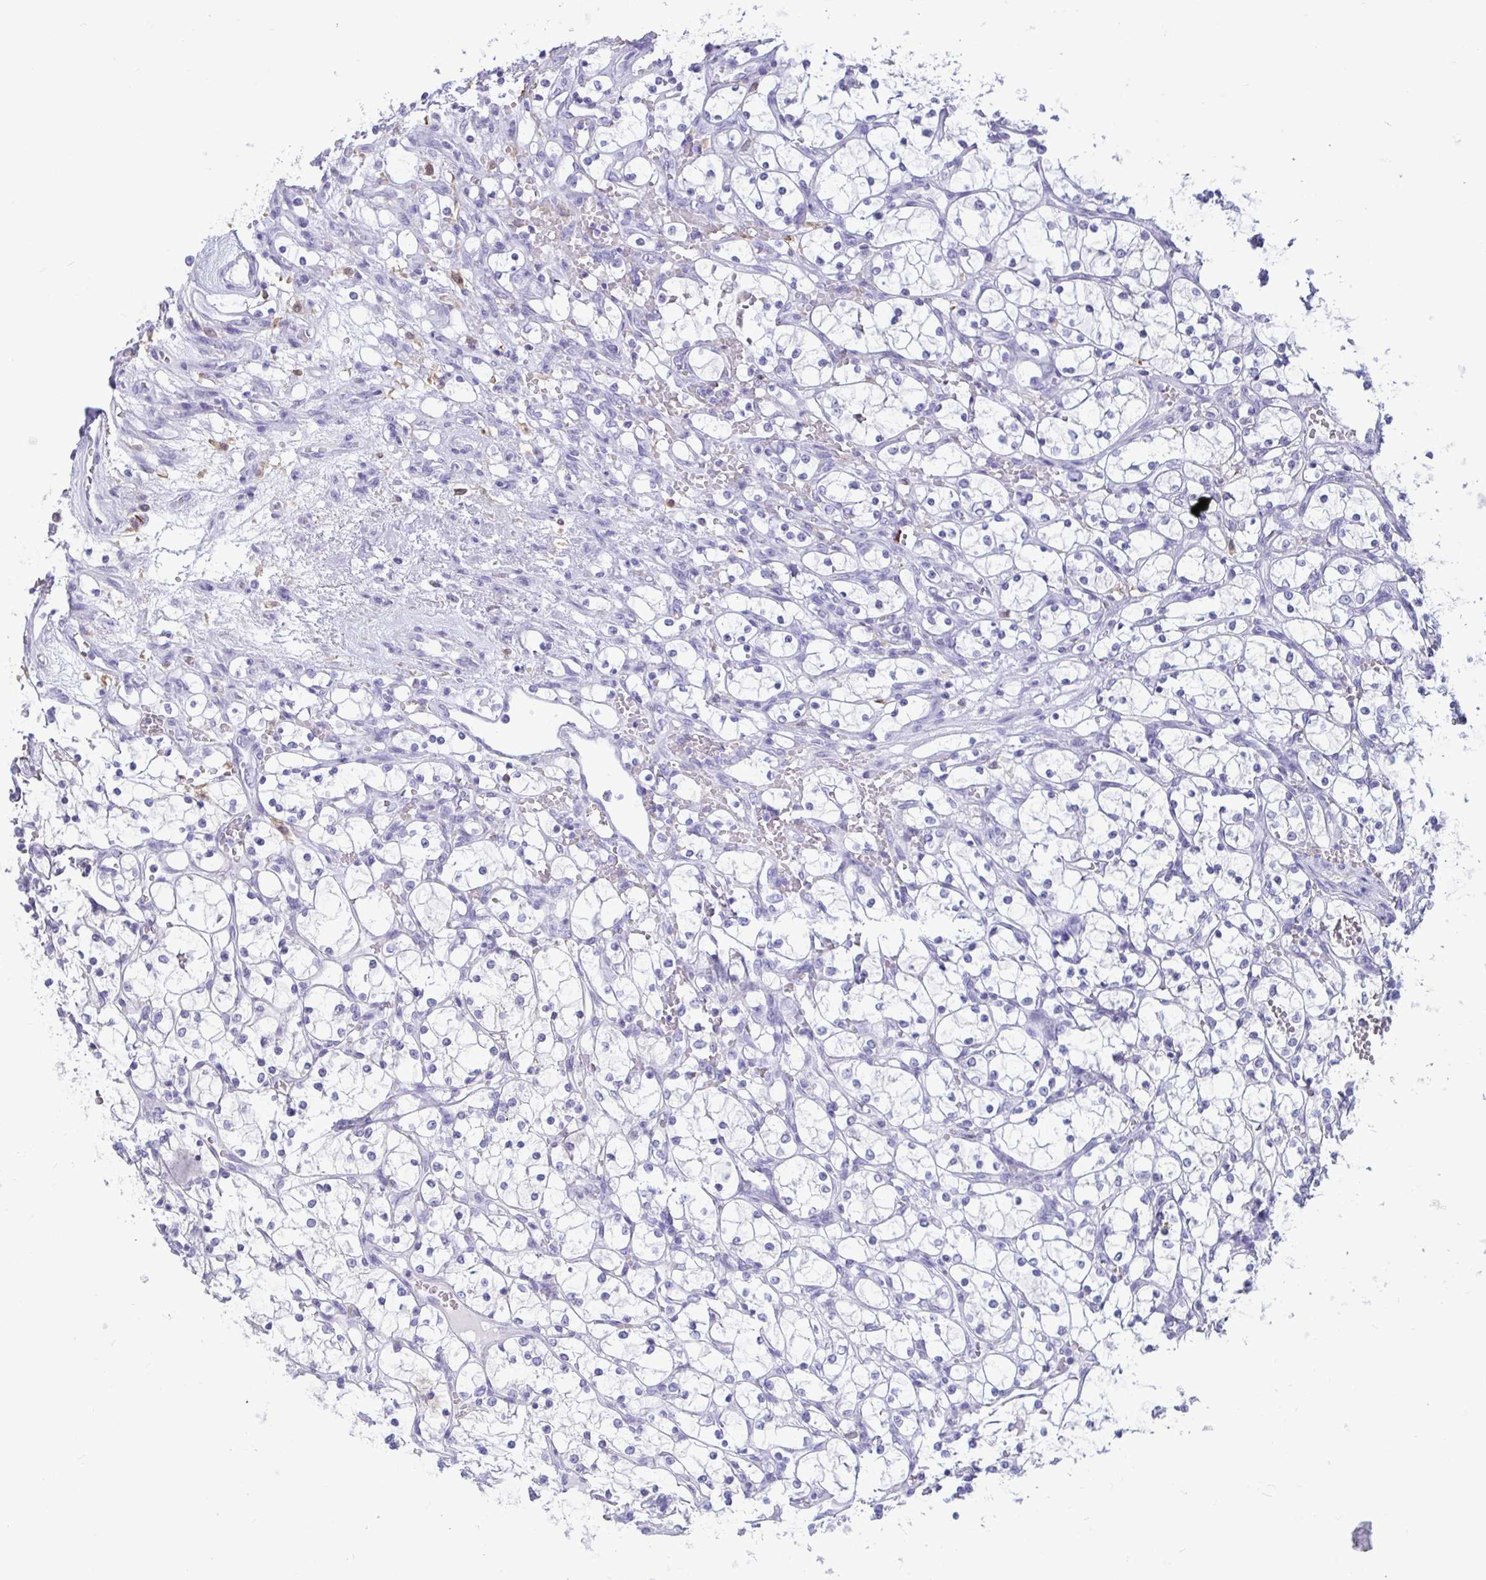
{"staining": {"intensity": "negative", "quantity": "none", "location": "none"}, "tissue": "renal cancer", "cell_type": "Tumor cells", "image_type": "cancer", "snomed": [{"axis": "morphology", "description": "Adenocarcinoma, NOS"}, {"axis": "topography", "description": "Kidney"}], "caption": "This is an IHC photomicrograph of renal cancer. There is no expression in tumor cells.", "gene": "ANKRD60", "patient": {"sex": "female", "age": 69}}